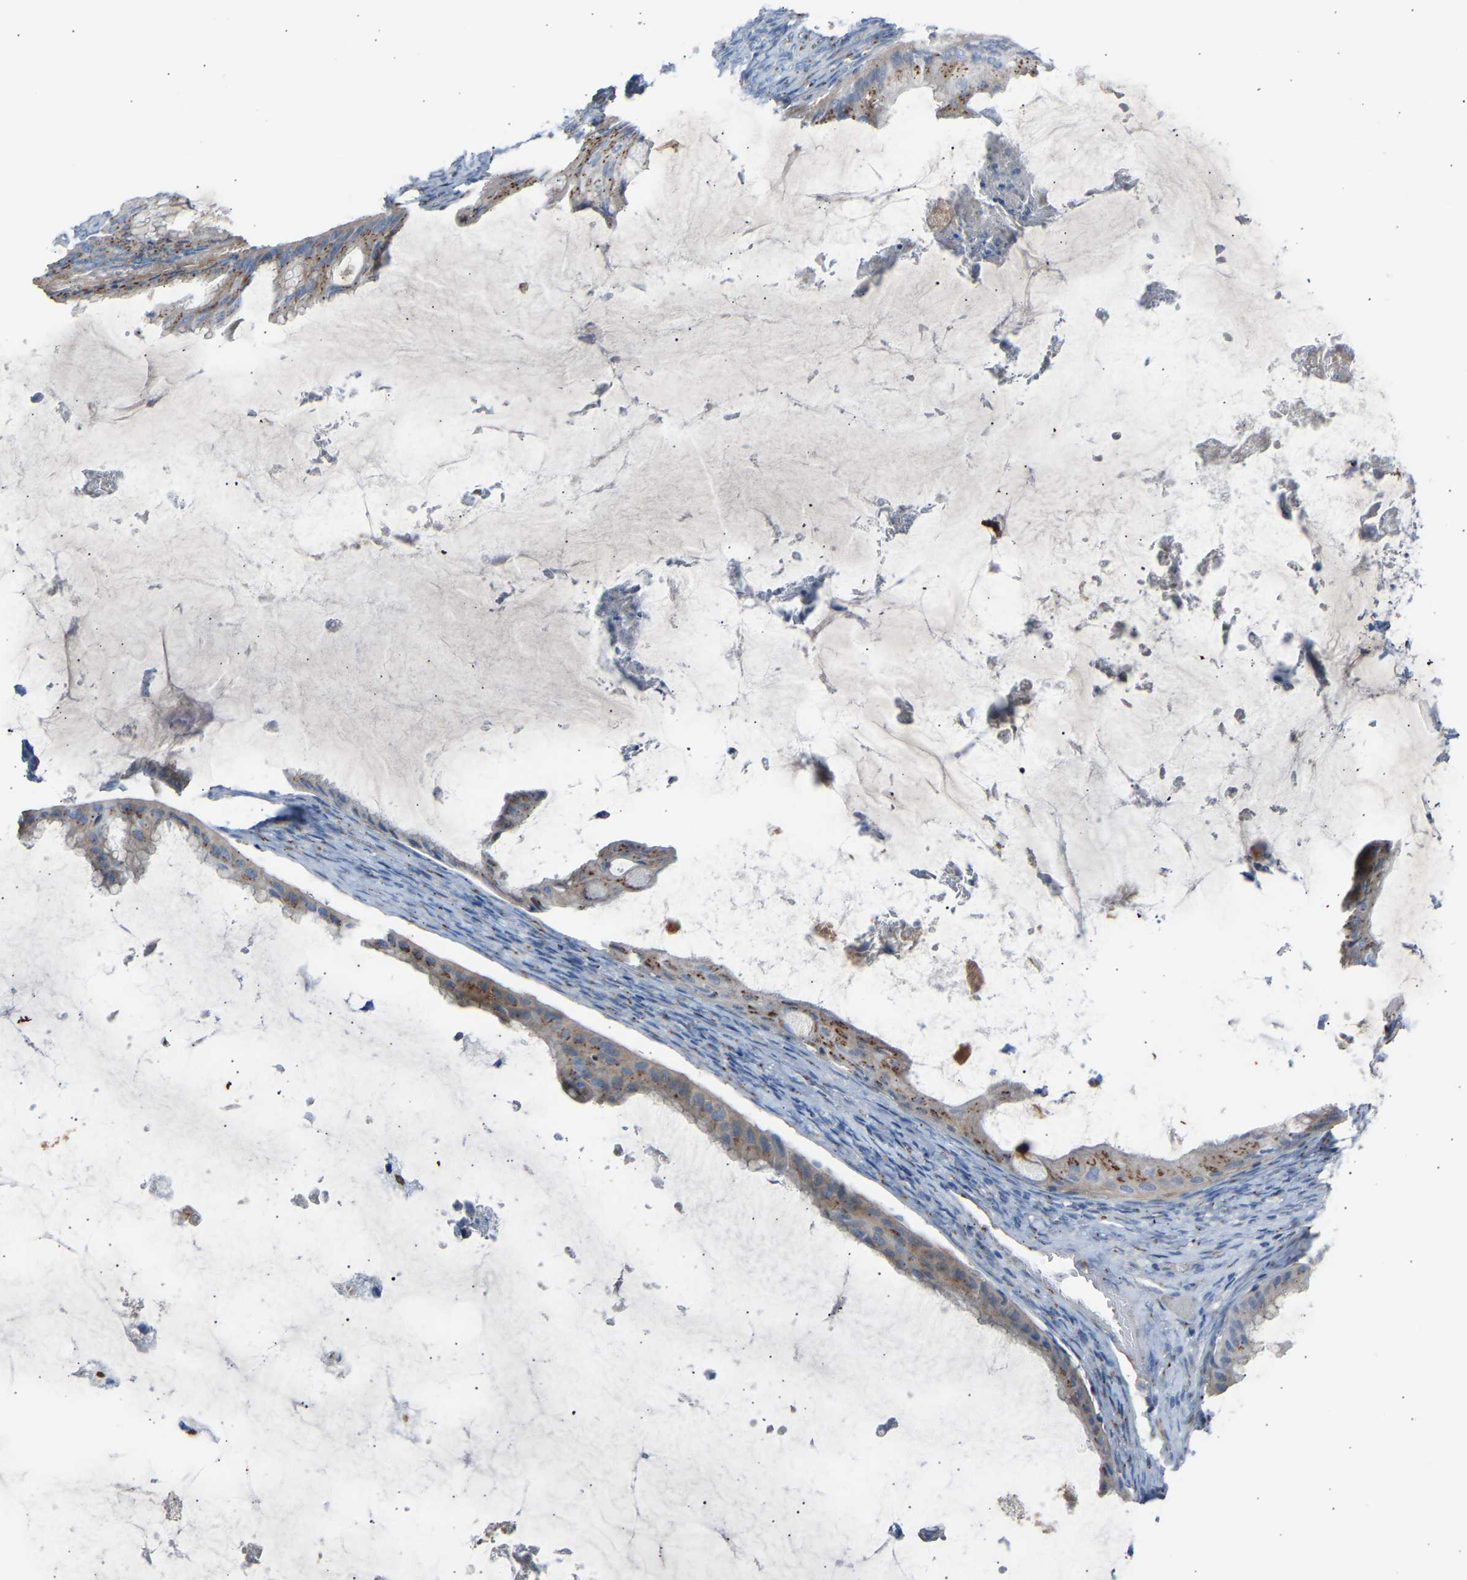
{"staining": {"intensity": "moderate", "quantity": ">75%", "location": "cytoplasmic/membranous"}, "tissue": "ovarian cancer", "cell_type": "Tumor cells", "image_type": "cancer", "snomed": [{"axis": "morphology", "description": "Cystadenocarcinoma, mucinous, NOS"}, {"axis": "topography", "description": "Ovary"}], "caption": "Tumor cells exhibit moderate cytoplasmic/membranous staining in about >75% of cells in mucinous cystadenocarcinoma (ovarian).", "gene": "CYREN", "patient": {"sex": "female", "age": 61}}